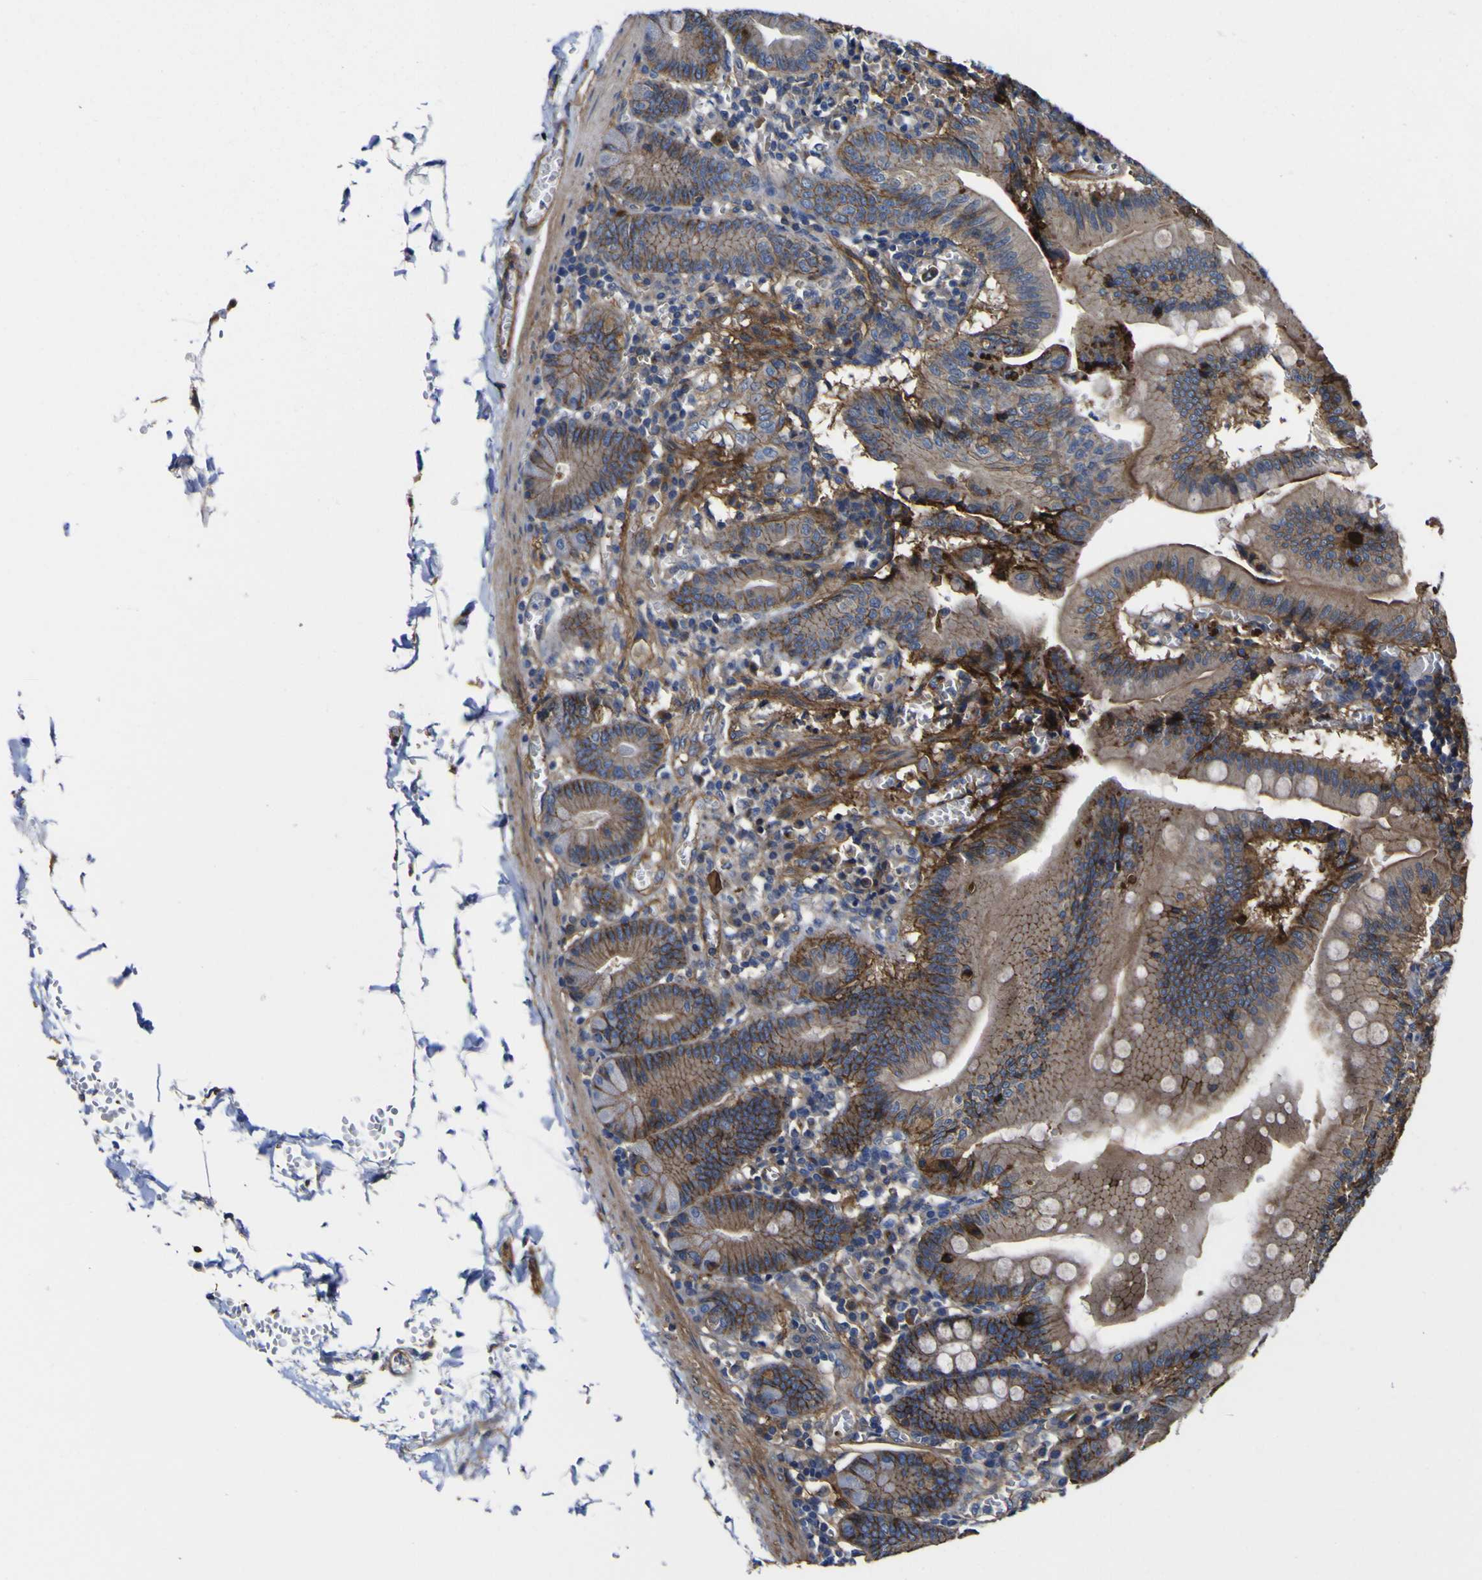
{"staining": {"intensity": "moderate", "quantity": ">75%", "location": "cytoplasmic/membranous"}, "tissue": "small intestine", "cell_type": "Glandular cells", "image_type": "normal", "snomed": [{"axis": "morphology", "description": "Normal tissue, NOS"}, {"axis": "topography", "description": "Small intestine"}], "caption": "Immunohistochemistry (IHC) photomicrograph of unremarkable small intestine: small intestine stained using immunohistochemistry (IHC) demonstrates medium levels of moderate protein expression localized specifically in the cytoplasmic/membranous of glandular cells, appearing as a cytoplasmic/membranous brown color.", "gene": "CD151", "patient": {"sex": "male", "age": 71}}